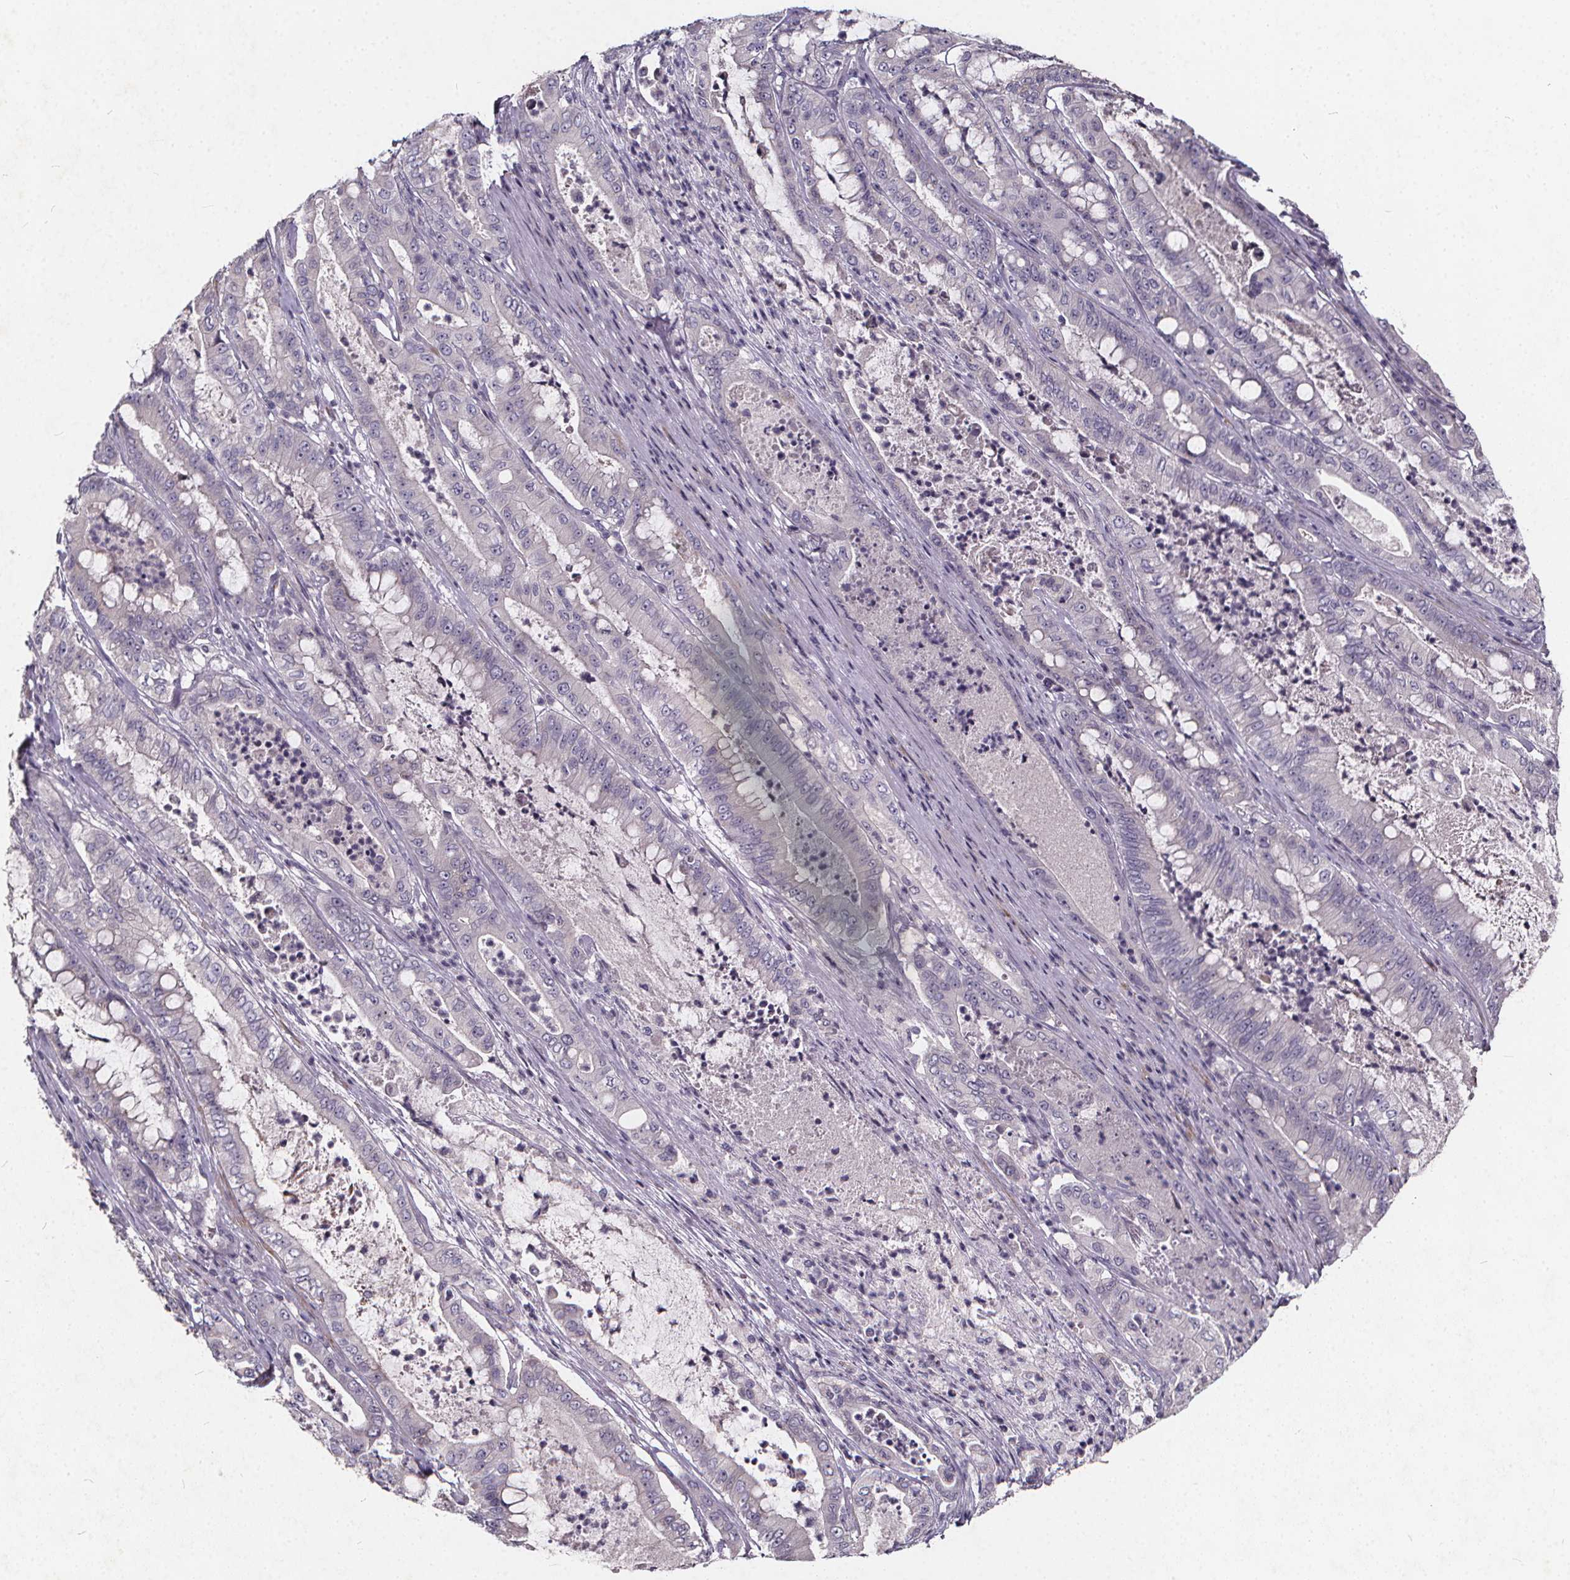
{"staining": {"intensity": "negative", "quantity": "none", "location": "none"}, "tissue": "pancreatic cancer", "cell_type": "Tumor cells", "image_type": "cancer", "snomed": [{"axis": "morphology", "description": "Adenocarcinoma, NOS"}, {"axis": "topography", "description": "Pancreas"}], "caption": "The histopathology image displays no staining of tumor cells in pancreatic cancer. (DAB (3,3'-diaminobenzidine) immunohistochemistry, high magnification).", "gene": "TSPAN14", "patient": {"sex": "male", "age": 71}}